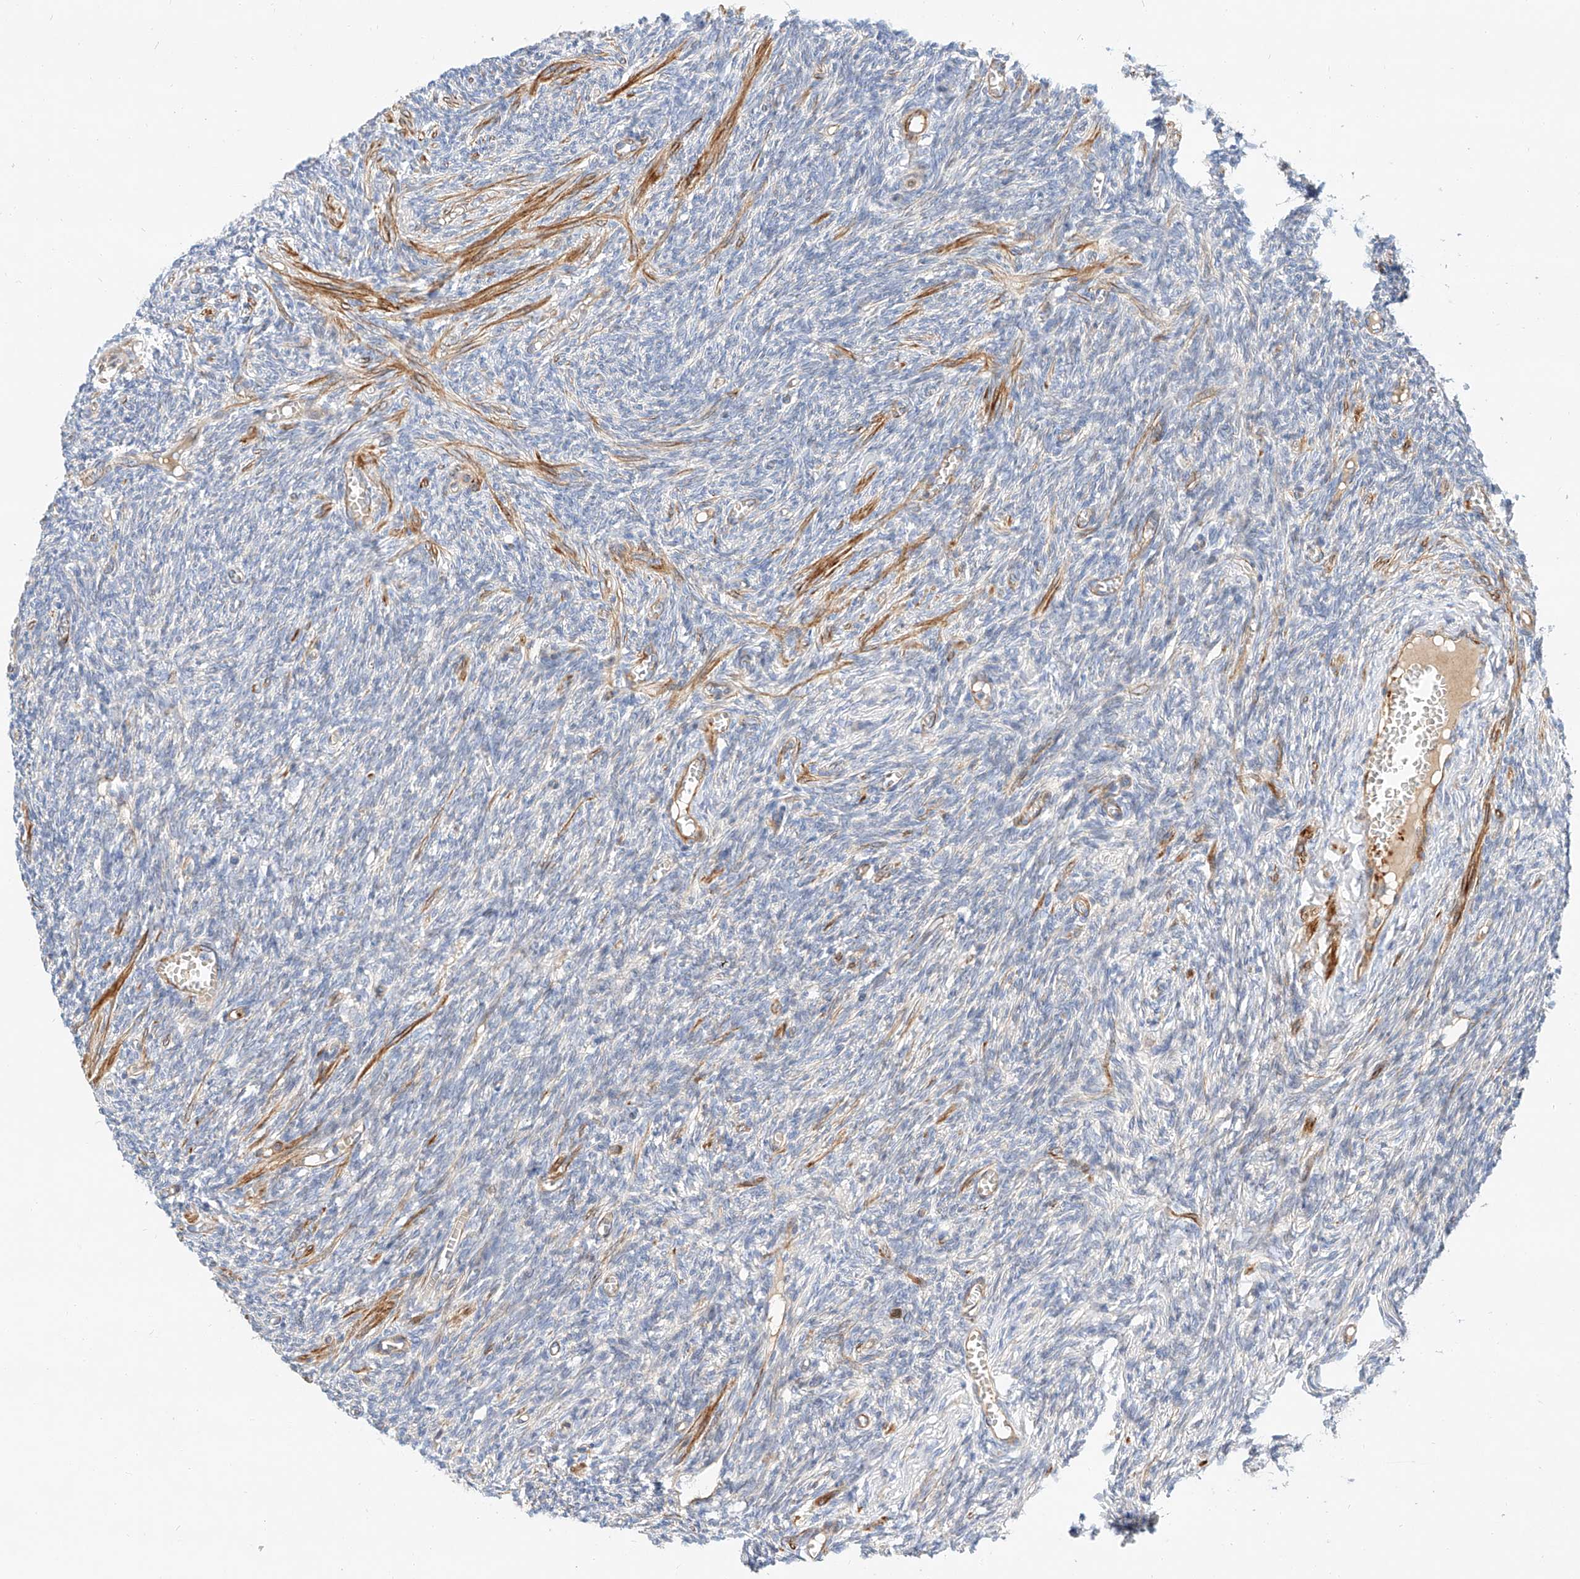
{"staining": {"intensity": "negative", "quantity": "none", "location": "none"}, "tissue": "ovary", "cell_type": "Ovarian stroma cells", "image_type": "normal", "snomed": [{"axis": "morphology", "description": "Normal tissue, NOS"}, {"axis": "topography", "description": "Ovary"}], "caption": "This is a micrograph of immunohistochemistry staining of normal ovary, which shows no staining in ovarian stroma cells. (DAB immunohistochemistry with hematoxylin counter stain).", "gene": "KCNH5", "patient": {"sex": "female", "age": 27}}